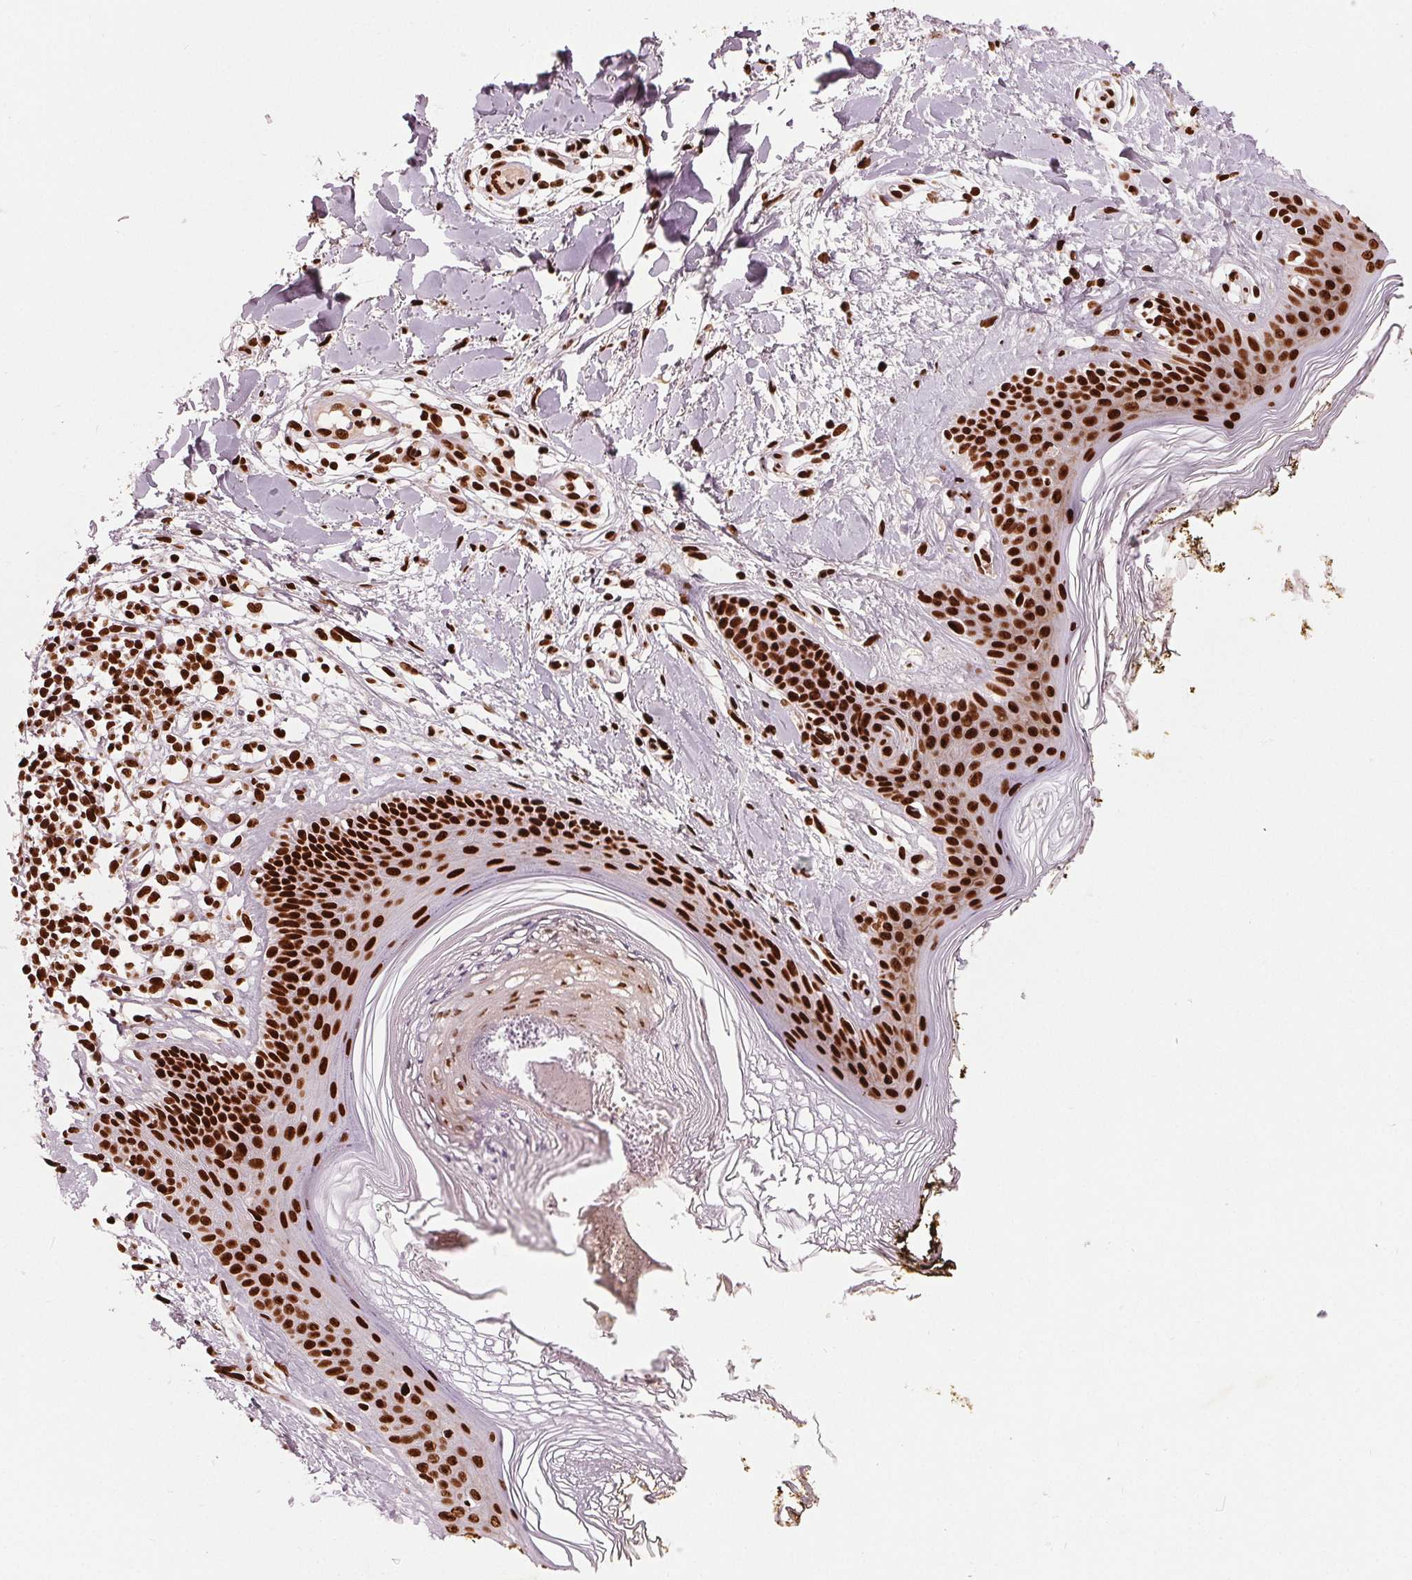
{"staining": {"intensity": "strong", "quantity": ">75%", "location": "nuclear"}, "tissue": "skin", "cell_type": "Fibroblasts", "image_type": "normal", "snomed": [{"axis": "morphology", "description": "Normal tissue, NOS"}, {"axis": "topography", "description": "Skin"}], "caption": "Immunohistochemical staining of normal skin reveals high levels of strong nuclear staining in approximately >75% of fibroblasts.", "gene": "BRD4", "patient": {"sex": "female", "age": 34}}